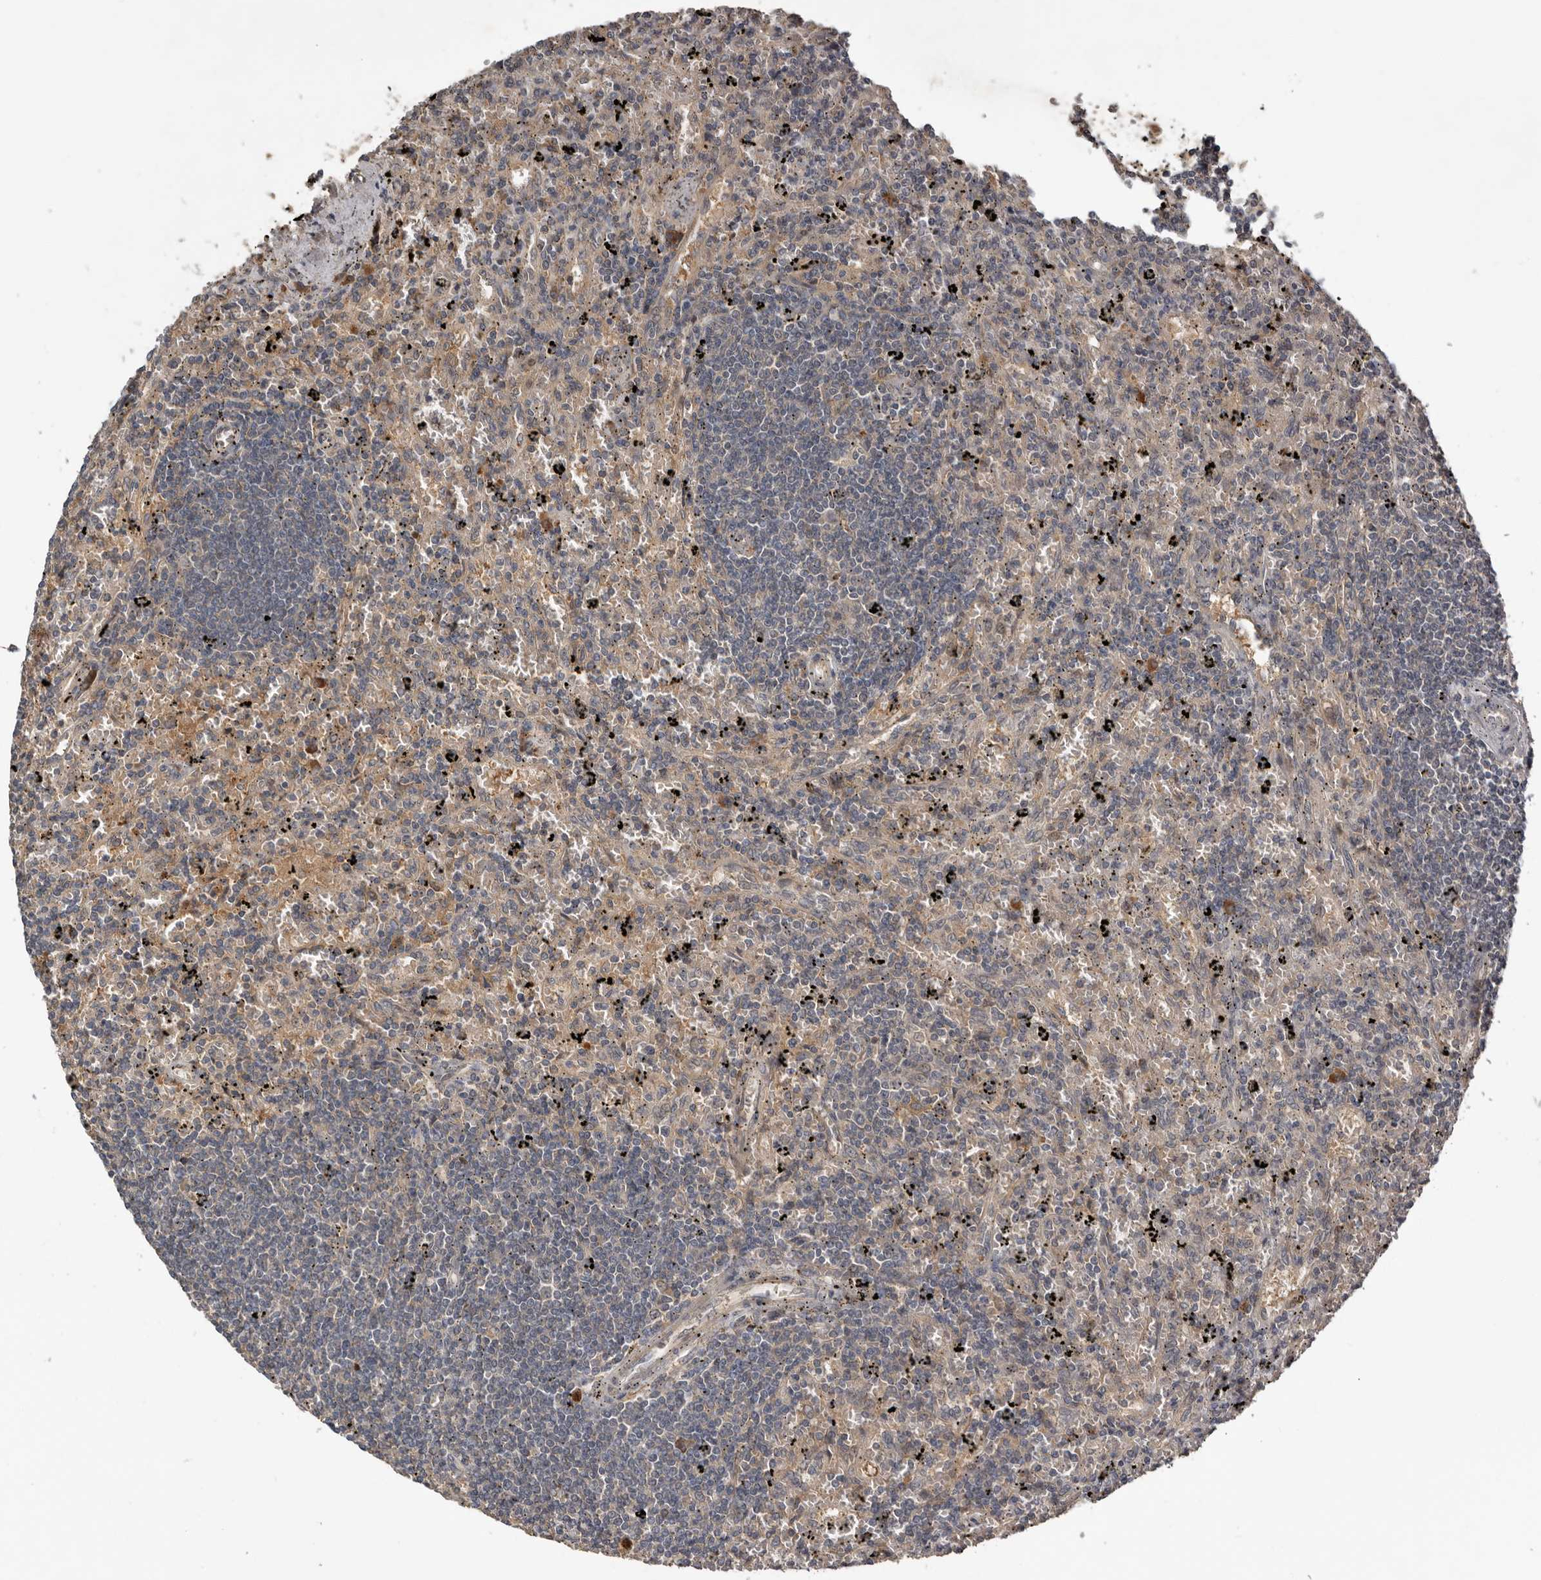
{"staining": {"intensity": "weak", "quantity": "25%-75%", "location": "cytoplasmic/membranous"}, "tissue": "lymphoma", "cell_type": "Tumor cells", "image_type": "cancer", "snomed": [{"axis": "morphology", "description": "Malignant lymphoma, non-Hodgkin's type, Low grade"}, {"axis": "topography", "description": "Spleen"}], "caption": "A high-resolution image shows IHC staining of low-grade malignant lymphoma, non-Hodgkin's type, which displays weak cytoplasmic/membranous expression in approximately 25%-75% of tumor cells.", "gene": "NMUR1", "patient": {"sex": "male", "age": 76}}